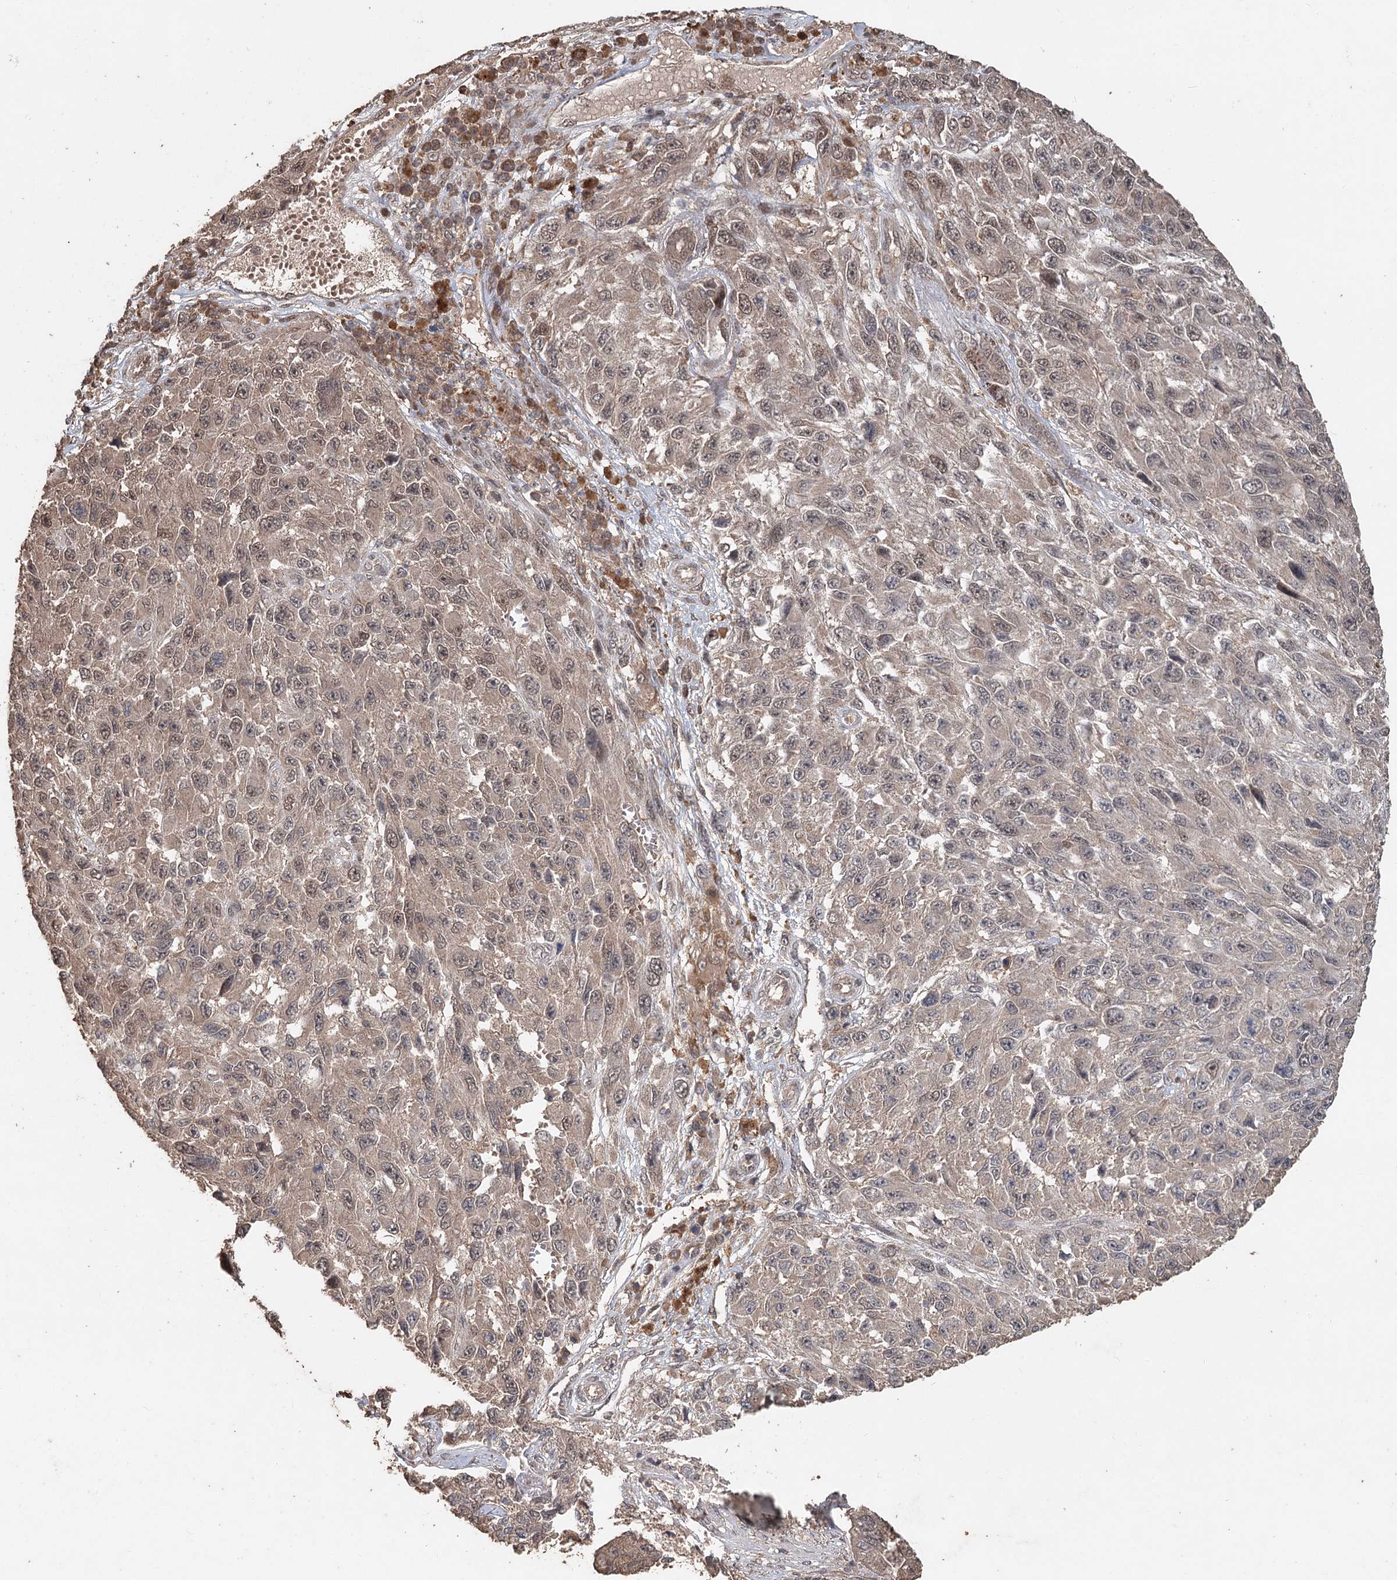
{"staining": {"intensity": "weak", "quantity": "<25%", "location": "nuclear"}, "tissue": "melanoma", "cell_type": "Tumor cells", "image_type": "cancer", "snomed": [{"axis": "morphology", "description": "Normal tissue, NOS"}, {"axis": "morphology", "description": "Malignant melanoma, NOS"}, {"axis": "topography", "description": "Skin"}], "caption": "An immunohistochemistry micrograph of melanoma is shown. There is no staining in tumor cells of melanoma. The staining was performed using DAB to visualize the protein expression in brown, while the nuclei were stained in blue with hematoxylin (Magnification: 20x).", "gene": "FBXO7", "patient": {"sex": "female", "age": 96}}